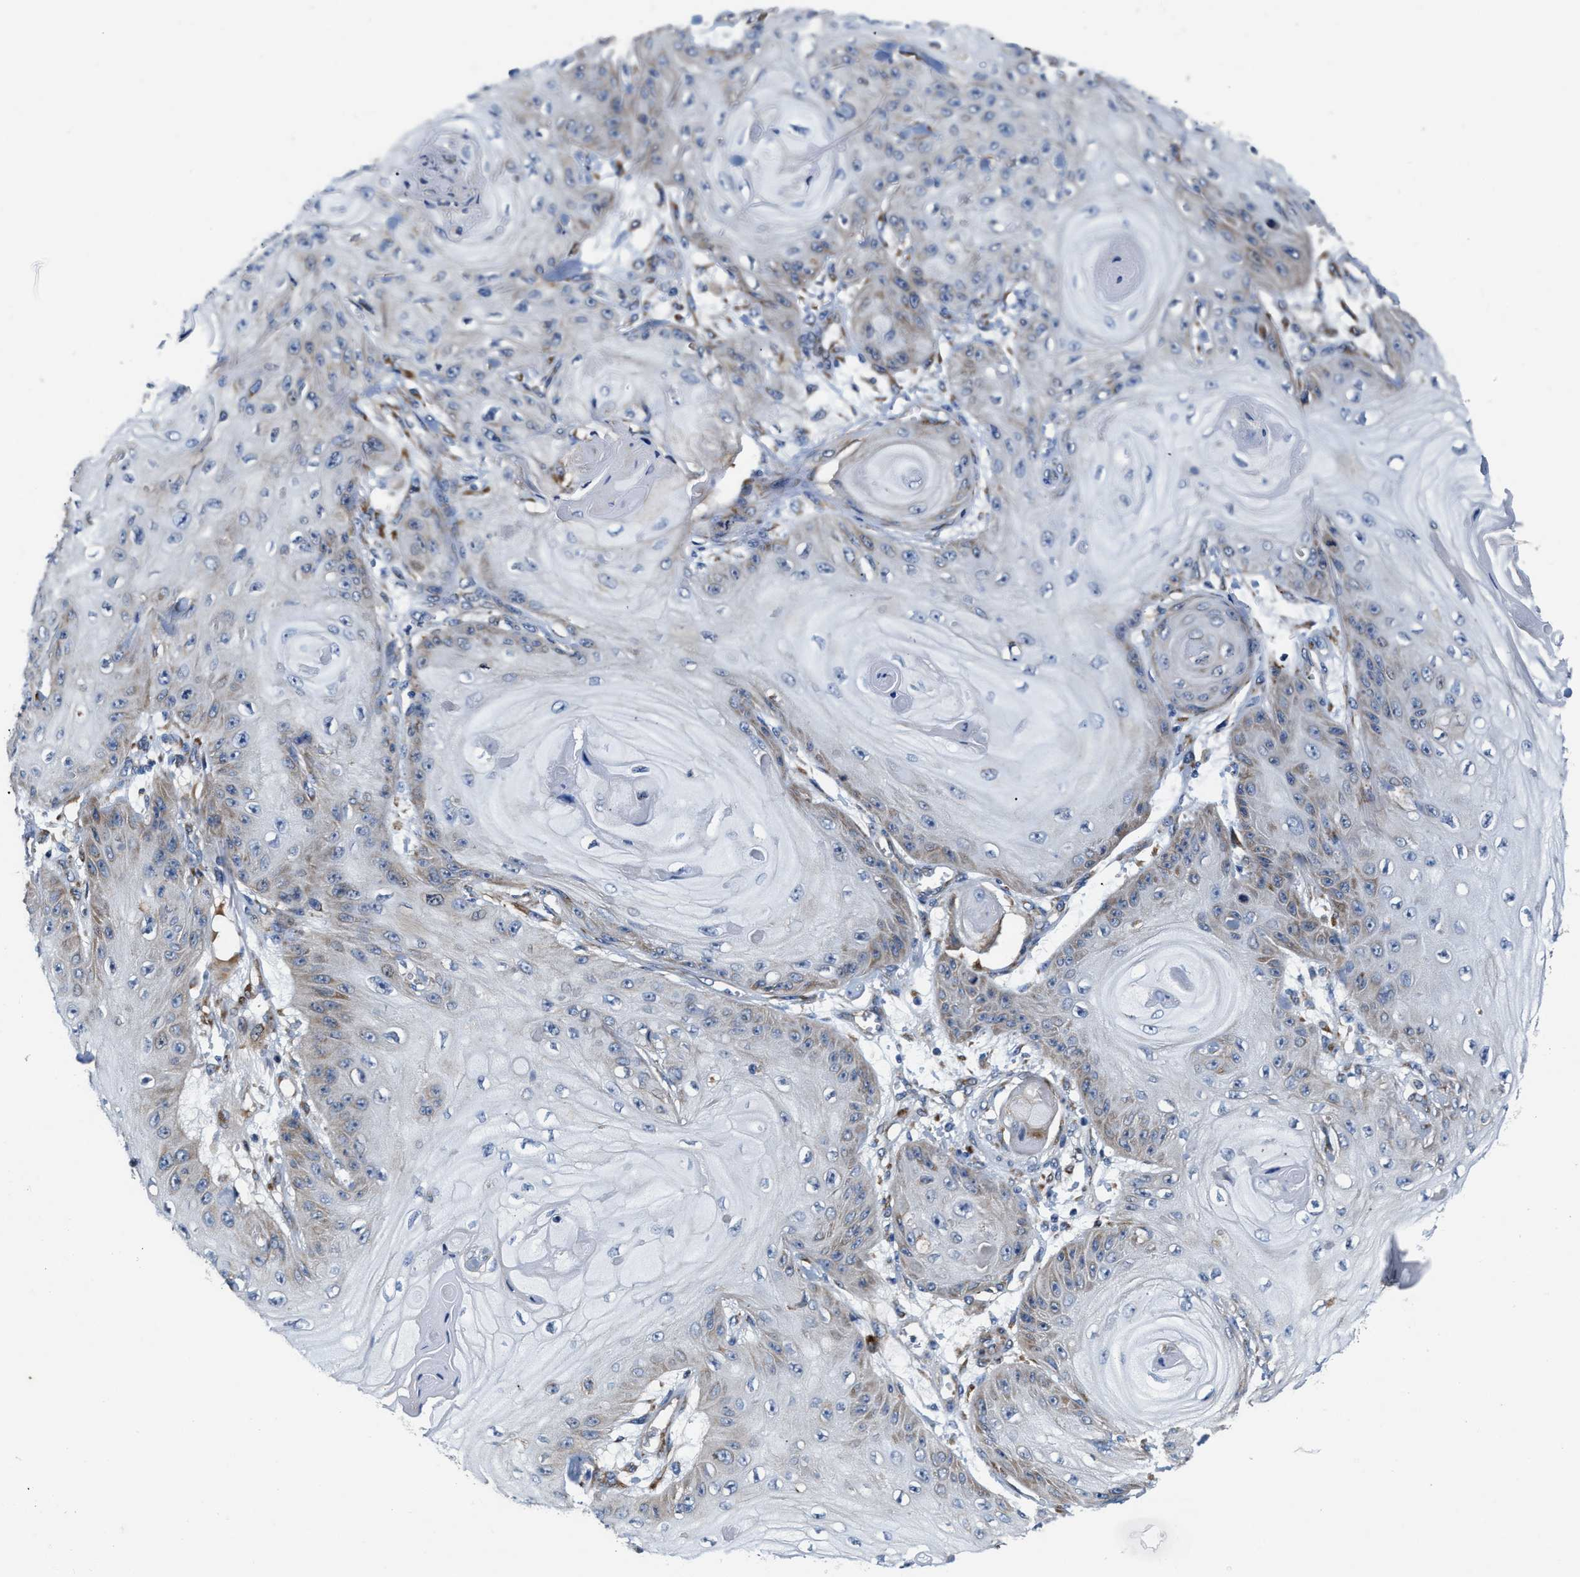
{"staining": {"intensity": "weak", "quantity": "<25%", "location": "cytoplasmic/membranous"}, "tissue": "skin cancer", "cell_type": "Tumor cells", "image_type": "cancer", "snomed": [{"axis": "morphology", "description": "Squamous cell carcinoma, NOS"}, {"axis": "topography", "description": "Skin"}], "caption": "Immunohistochemistry micrograph of neoplastic tissue: human squamous cell carcinoma (skin) stained with DAB exhibits no significant protein expression in tumor cells.", "gene": "SLC12A2", "patient": {"sex": "male", "age": 74}}